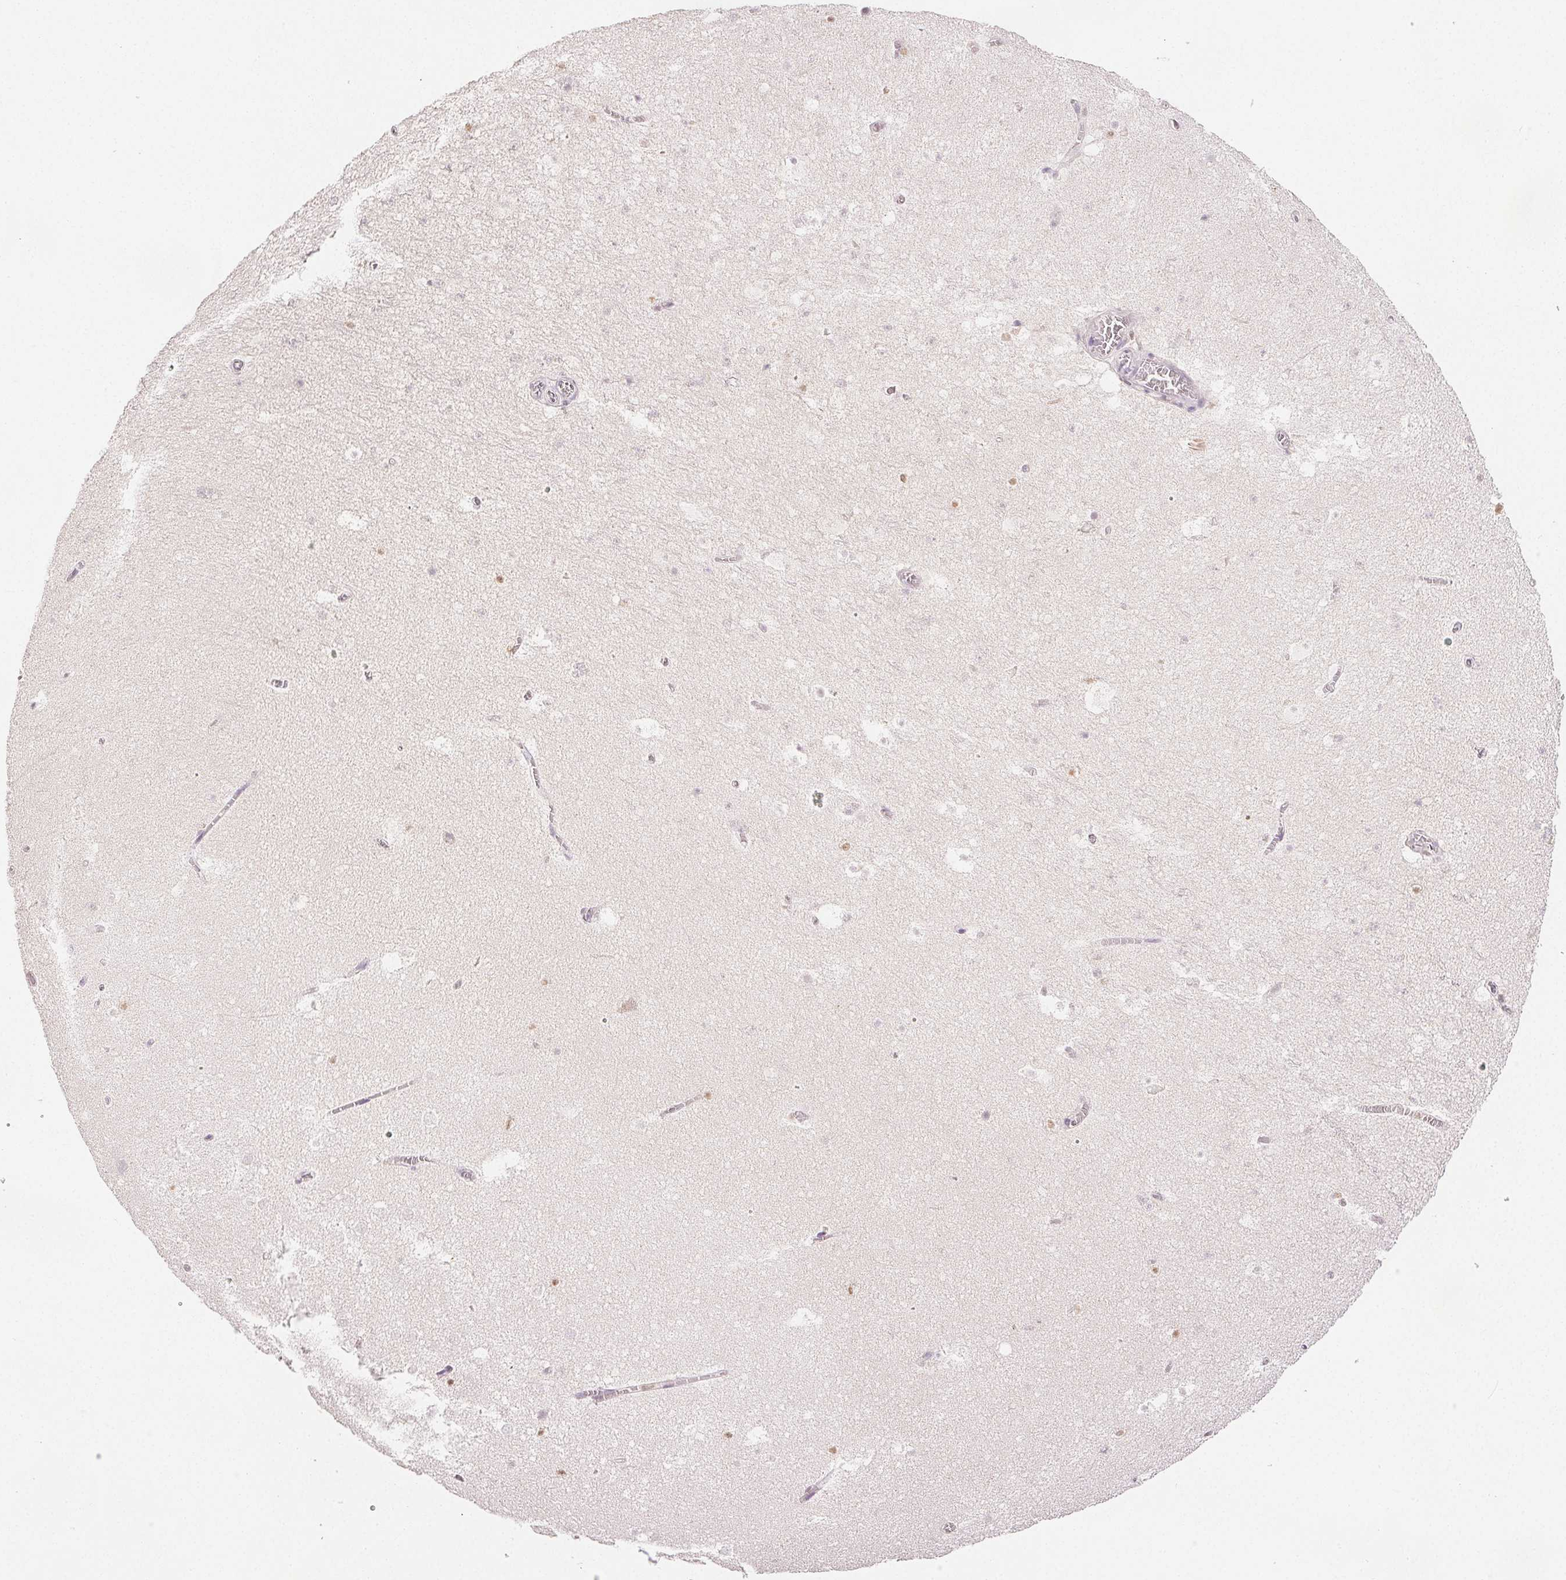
{"staining": {"intensity": "weak", "quantity": "<25%", "location": "nuclear"}, "tissue": "hippocampus", "cell_type": "Glial cells", "image_type": "normal", "snomed": [{"axis": "morphology", "description": "Normal tissue, NOS"}, {"axis": "topography", "description": "Hippocampus"}], "caption": "Immunohistochemistry (IHC) of benign human hippocampus exhibits no positivity in glial cells.", "gene": "RUNX2", "patient": {"sex": "female", "age": 42}}